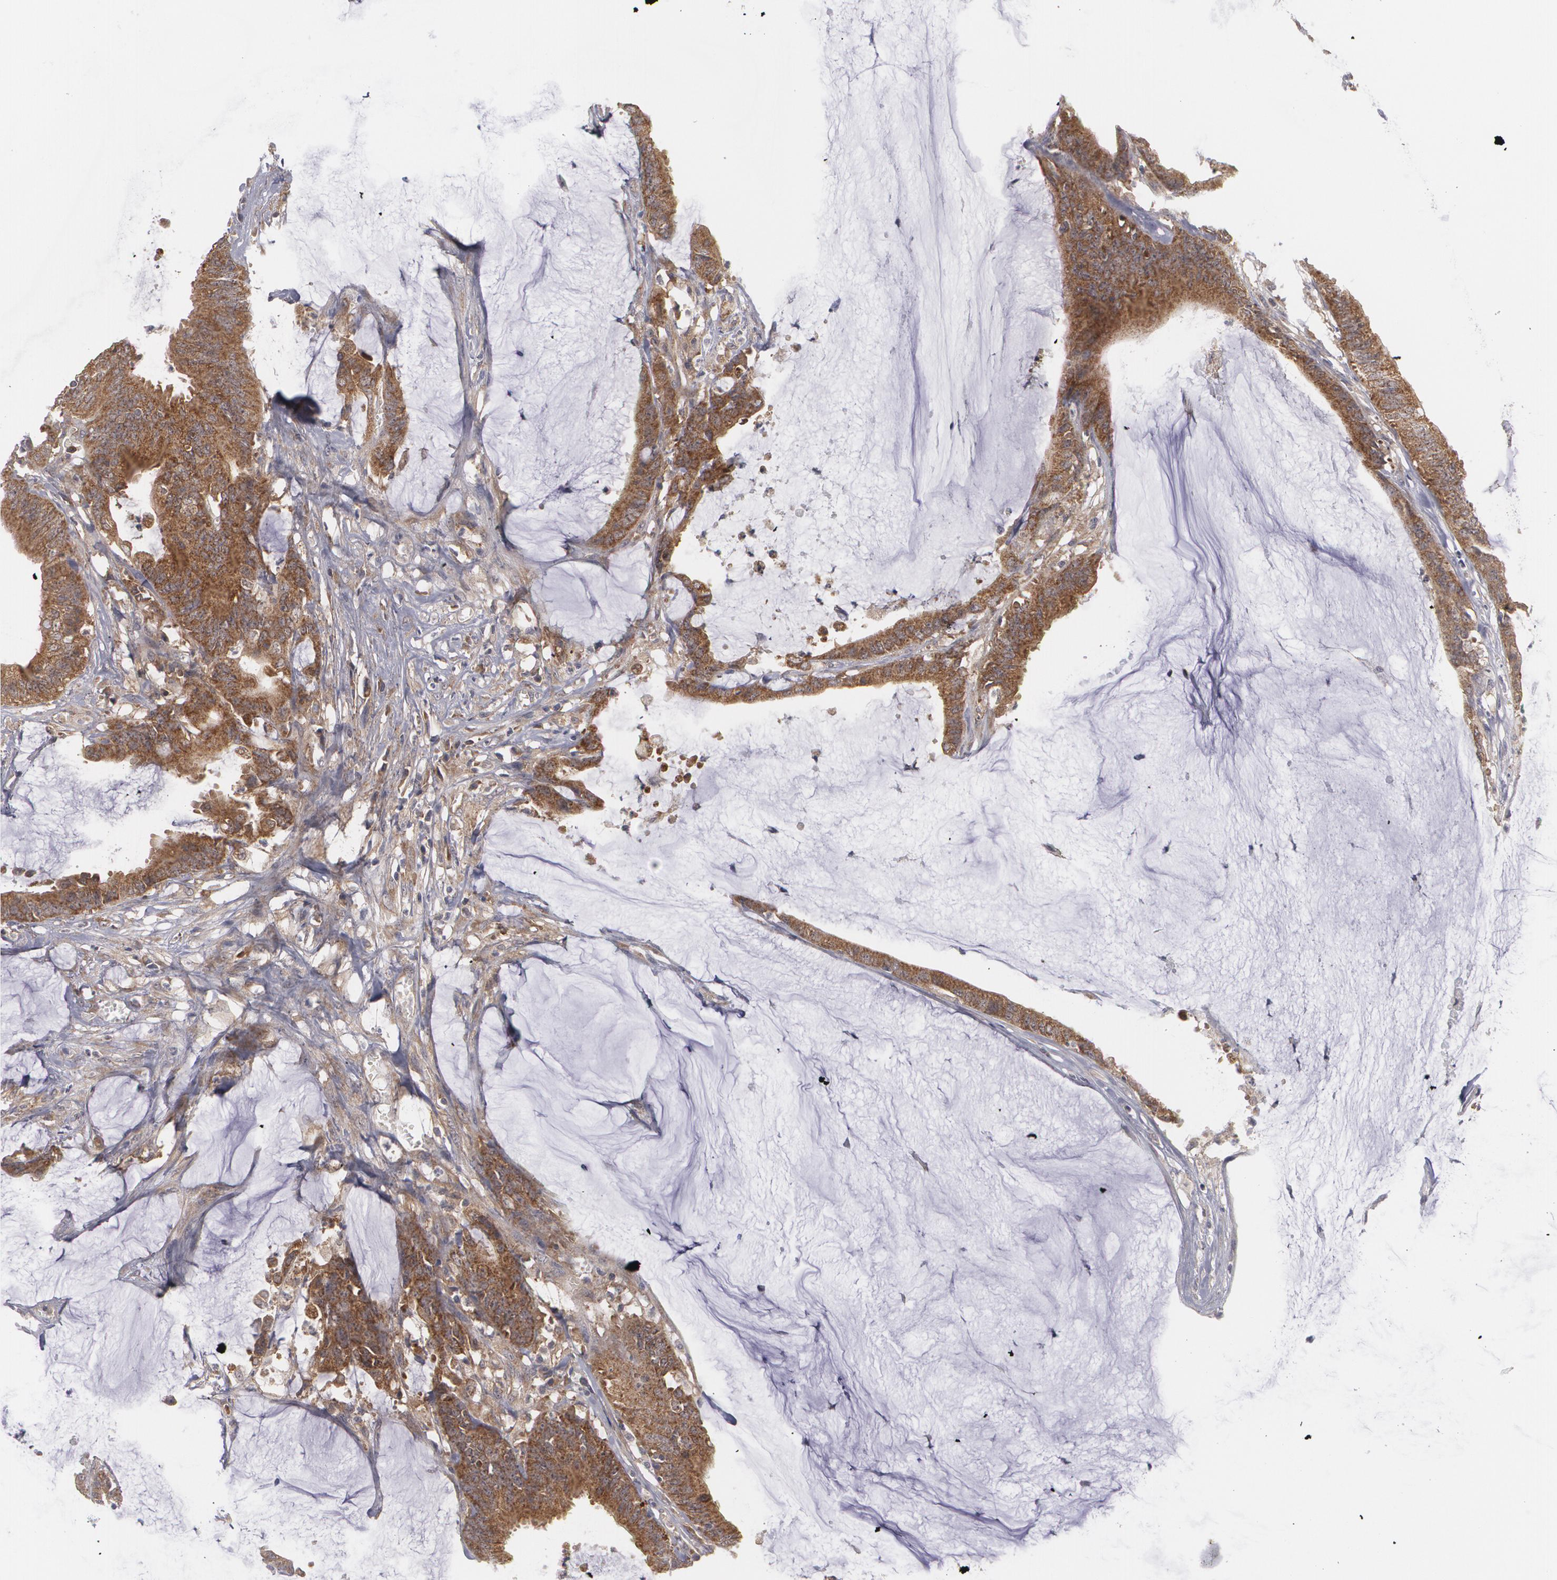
{"staining": {"intensity": "moderate", "quantity": ">75%", "location": "cytoplasmic/membranous"}, "tissue": "colorectal cancer", "cell_type": "Tumor cells", "image_type": "cancer", "snomed": [{"axis": "morphology", "description": "Adenocarcinoma, NOS"}, {"axis": "topography", "description": "Rectum"}], "caption": "Colorectal cancer (adenocarcinoma) was stained to show a protein in brown. There is medium levels of moderate cytoplasmic/membranous positivity in about >75% of tumor cells. (brown staining indicates protein expression, while blue staining denotes nuclei).", "gene": "BMP6", "patient": {"sex": "female", "age": 66}}